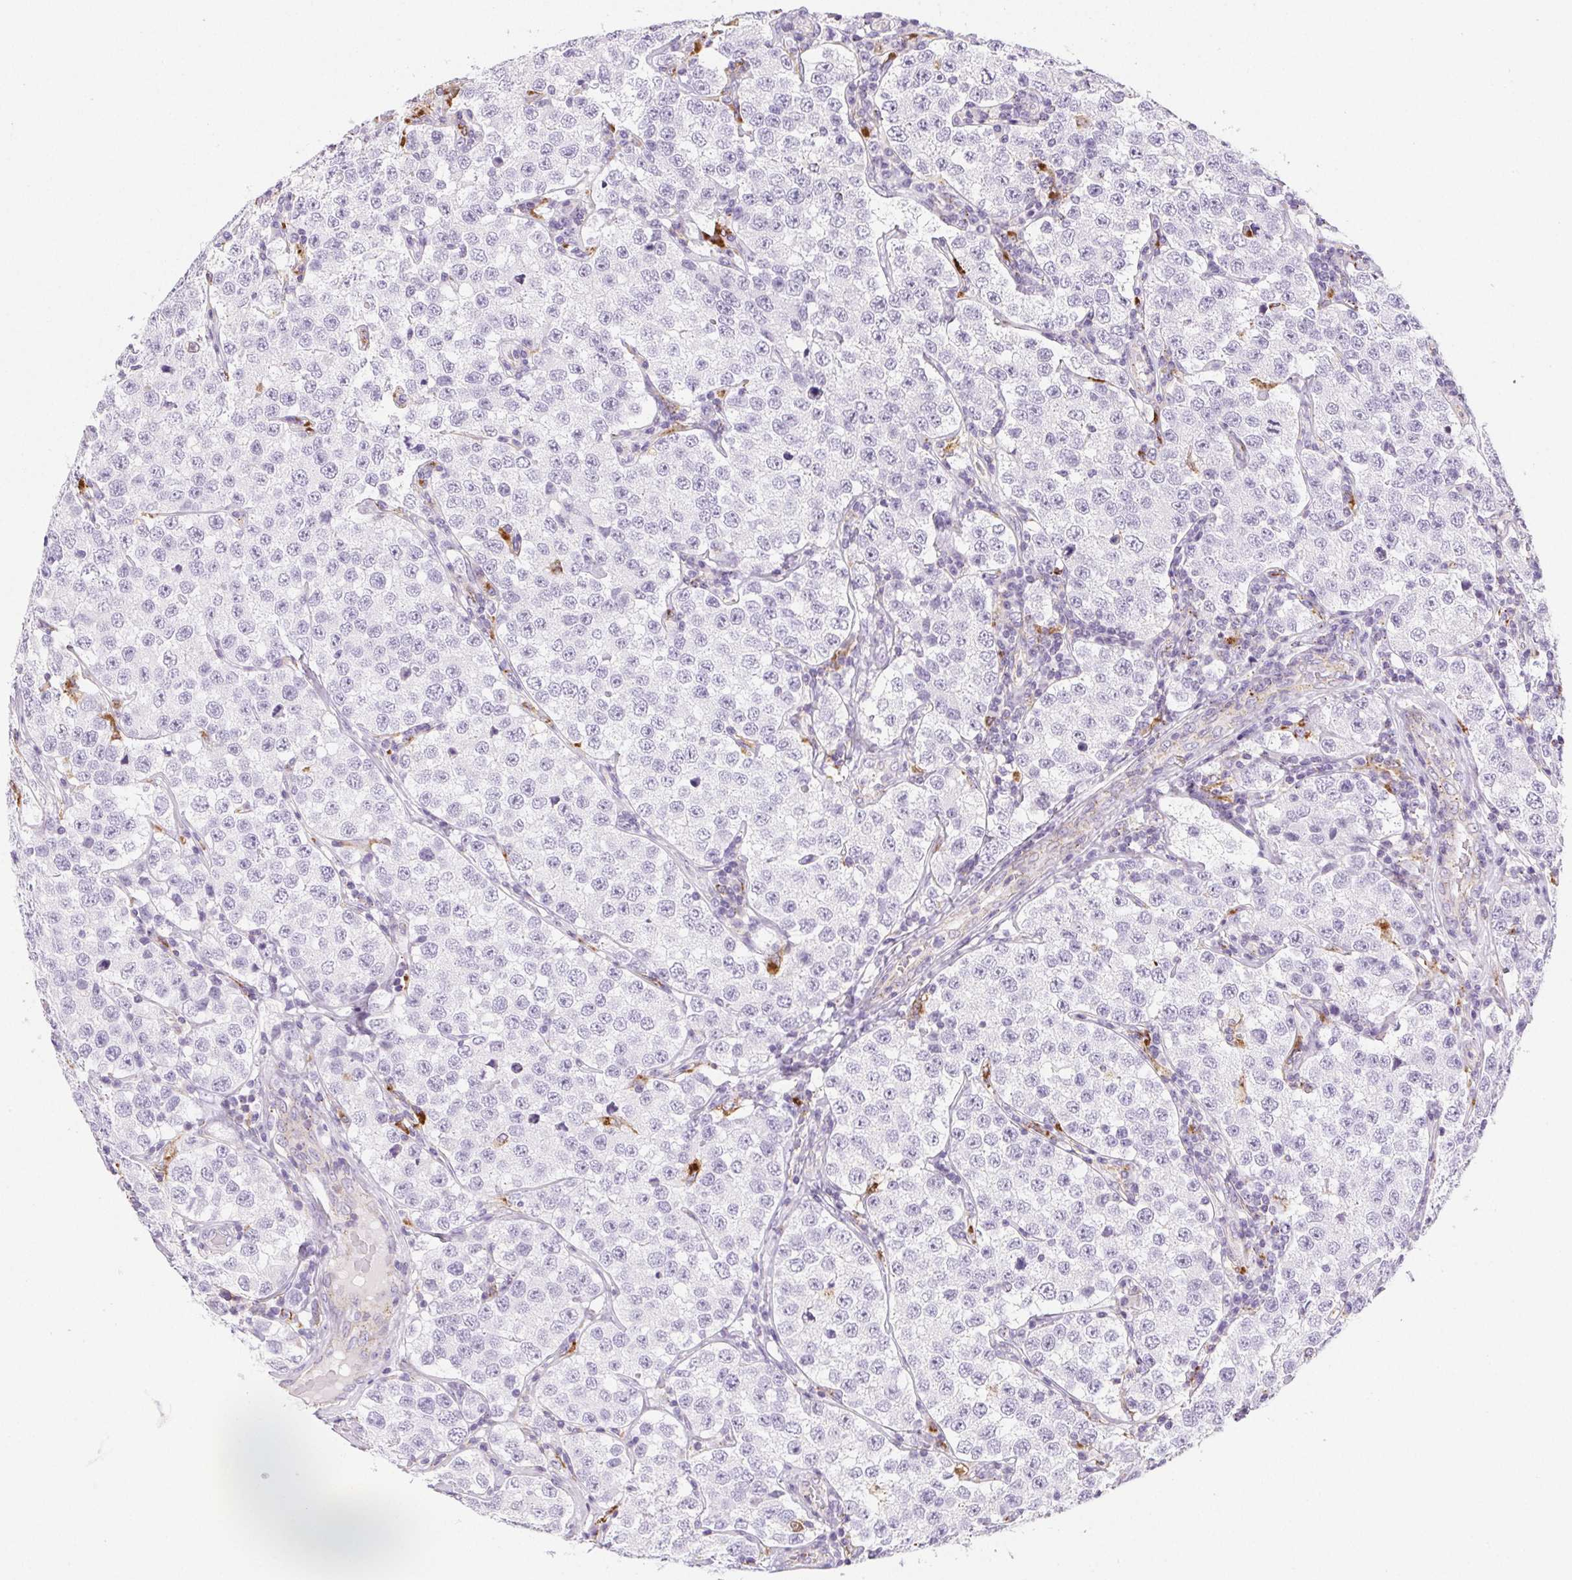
{"staining": {"intensity": "negative", "quantity": "none", "location": "none"}, "tissue": "testis cancer", "cell_type": "Tumor cells", "image_type": "cancer", "snomed": [{"axis": "morphology", "description": "Seminoma, NOS"}, {"axis": "topography", "description": "Testis"}], "caption": "DAB (3,3'-diaminobenzidine) immunohistochemical staining of testis cancer (seminoma) displays no significant staining in tumor cells.", "gene": "LIPA", "patient": {"sex": "male", "age": 34}}